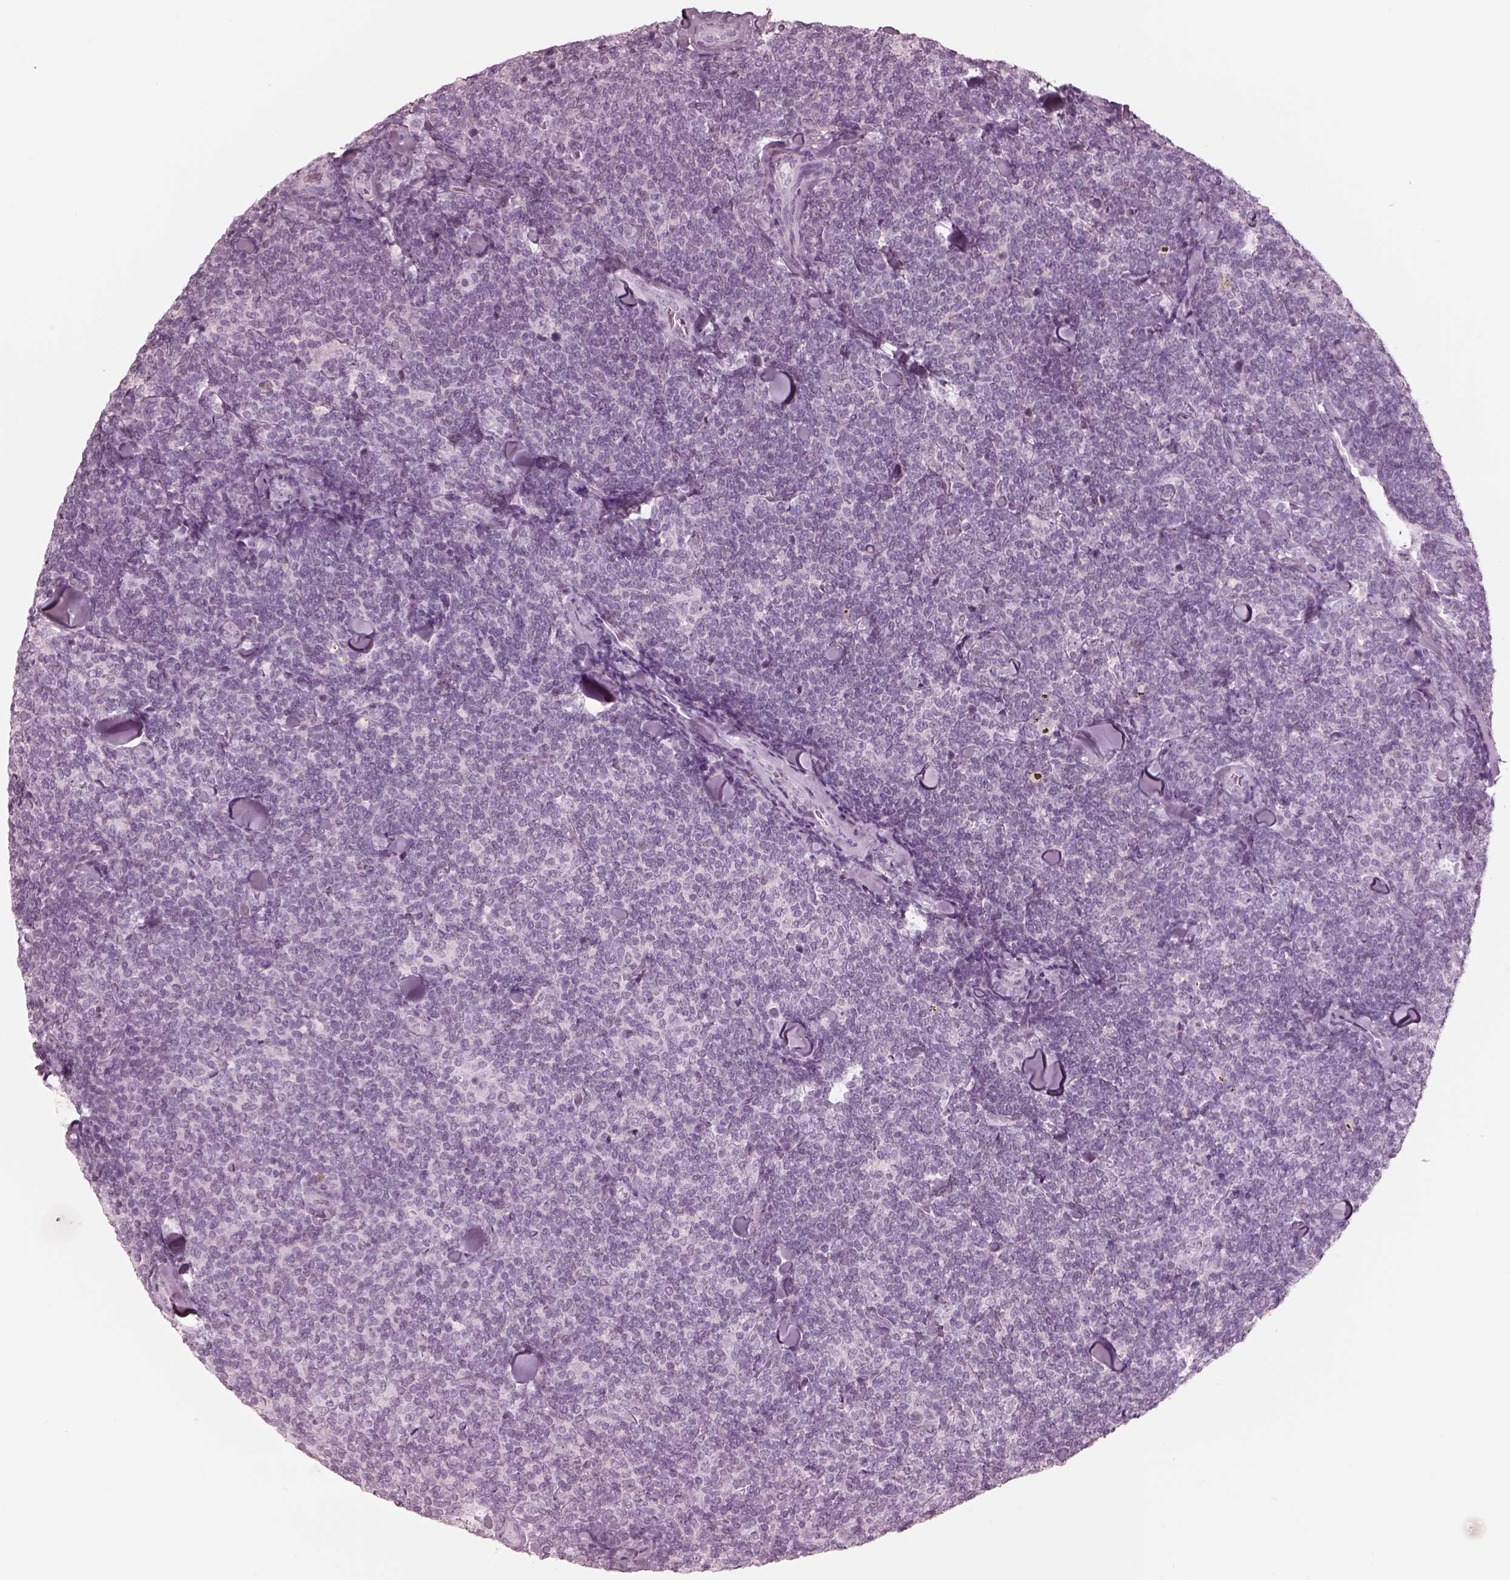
{"staining": {"intensity": "negative", "quantity": "none", "location": "none"}, "tissue": "lymphoma", "cell_type": "Tumor cells", "image_type": "cancer", "snomed": [{"axis": "morphology", "description": "Malignant lymphoma, non-Hodgkin's type, Low grade"}, {"axis": "topography", "description": "Lymph node"}], "caption": "IHC micrograph of lymphoma stained for a protein (brown), which demonstrates no positivity in tumor cells.", "gene": "KRTAP24-1", "patient": {"sex": "female", "age": 56}}